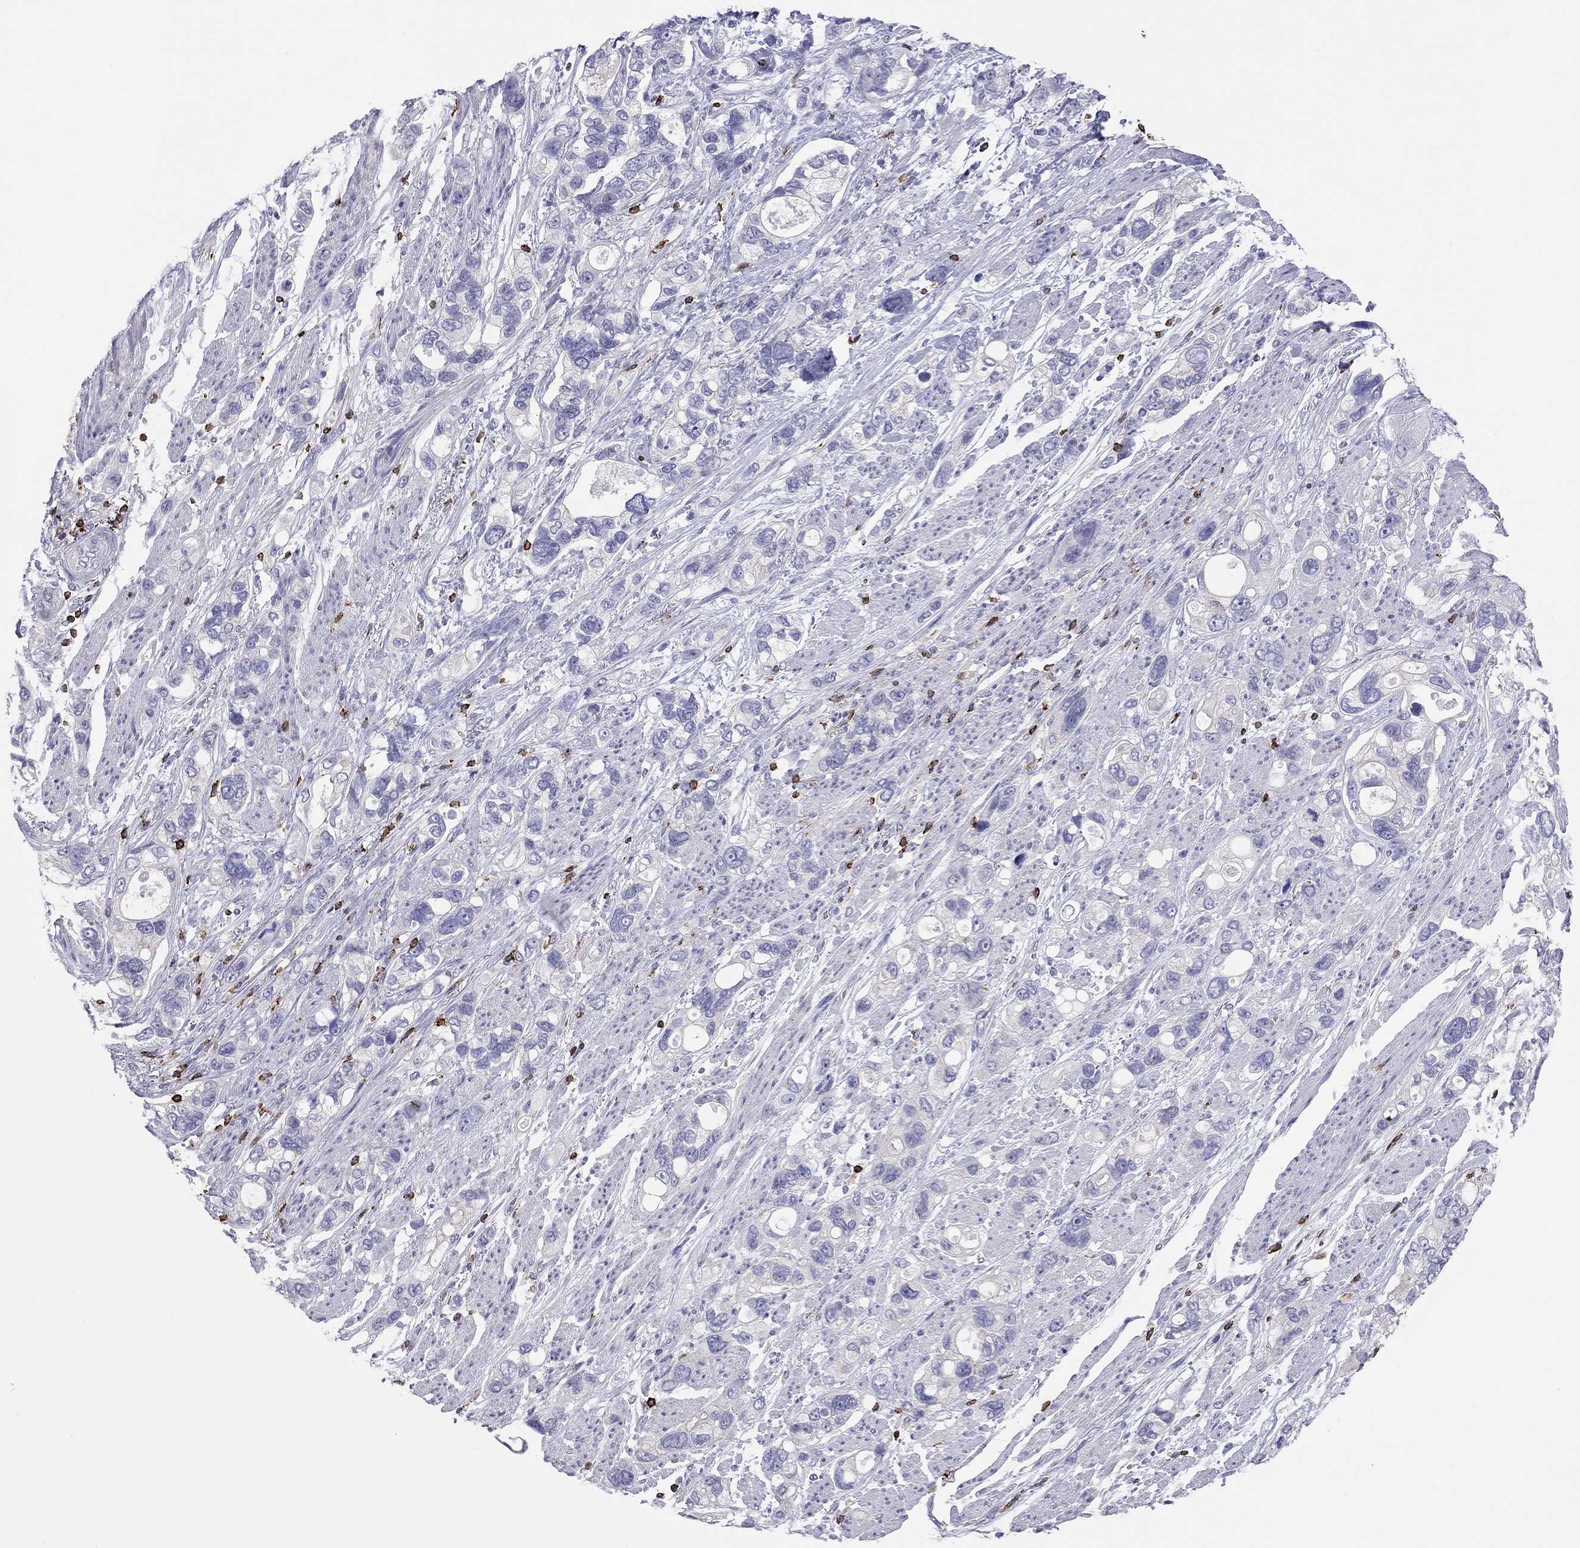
{"staining": {"intensity": "negative", "quantity": "none", "location": "none"}, "tissue": "stomach cancer", "cell_type": "Tumor cells", "image_type": "cancer", "snomed": [{"axis": "morphology", "description": "Adenocarcinoma, NOS"}, {"axis": "topography", "description": "Stomach, upper"}], "caption": "Immunohistochemical staining of adenocarcinoma (stomach) displays no significant staining in tumor cells.", "gene": "MND1", "patient": {"sex": "female", "age": 81}}